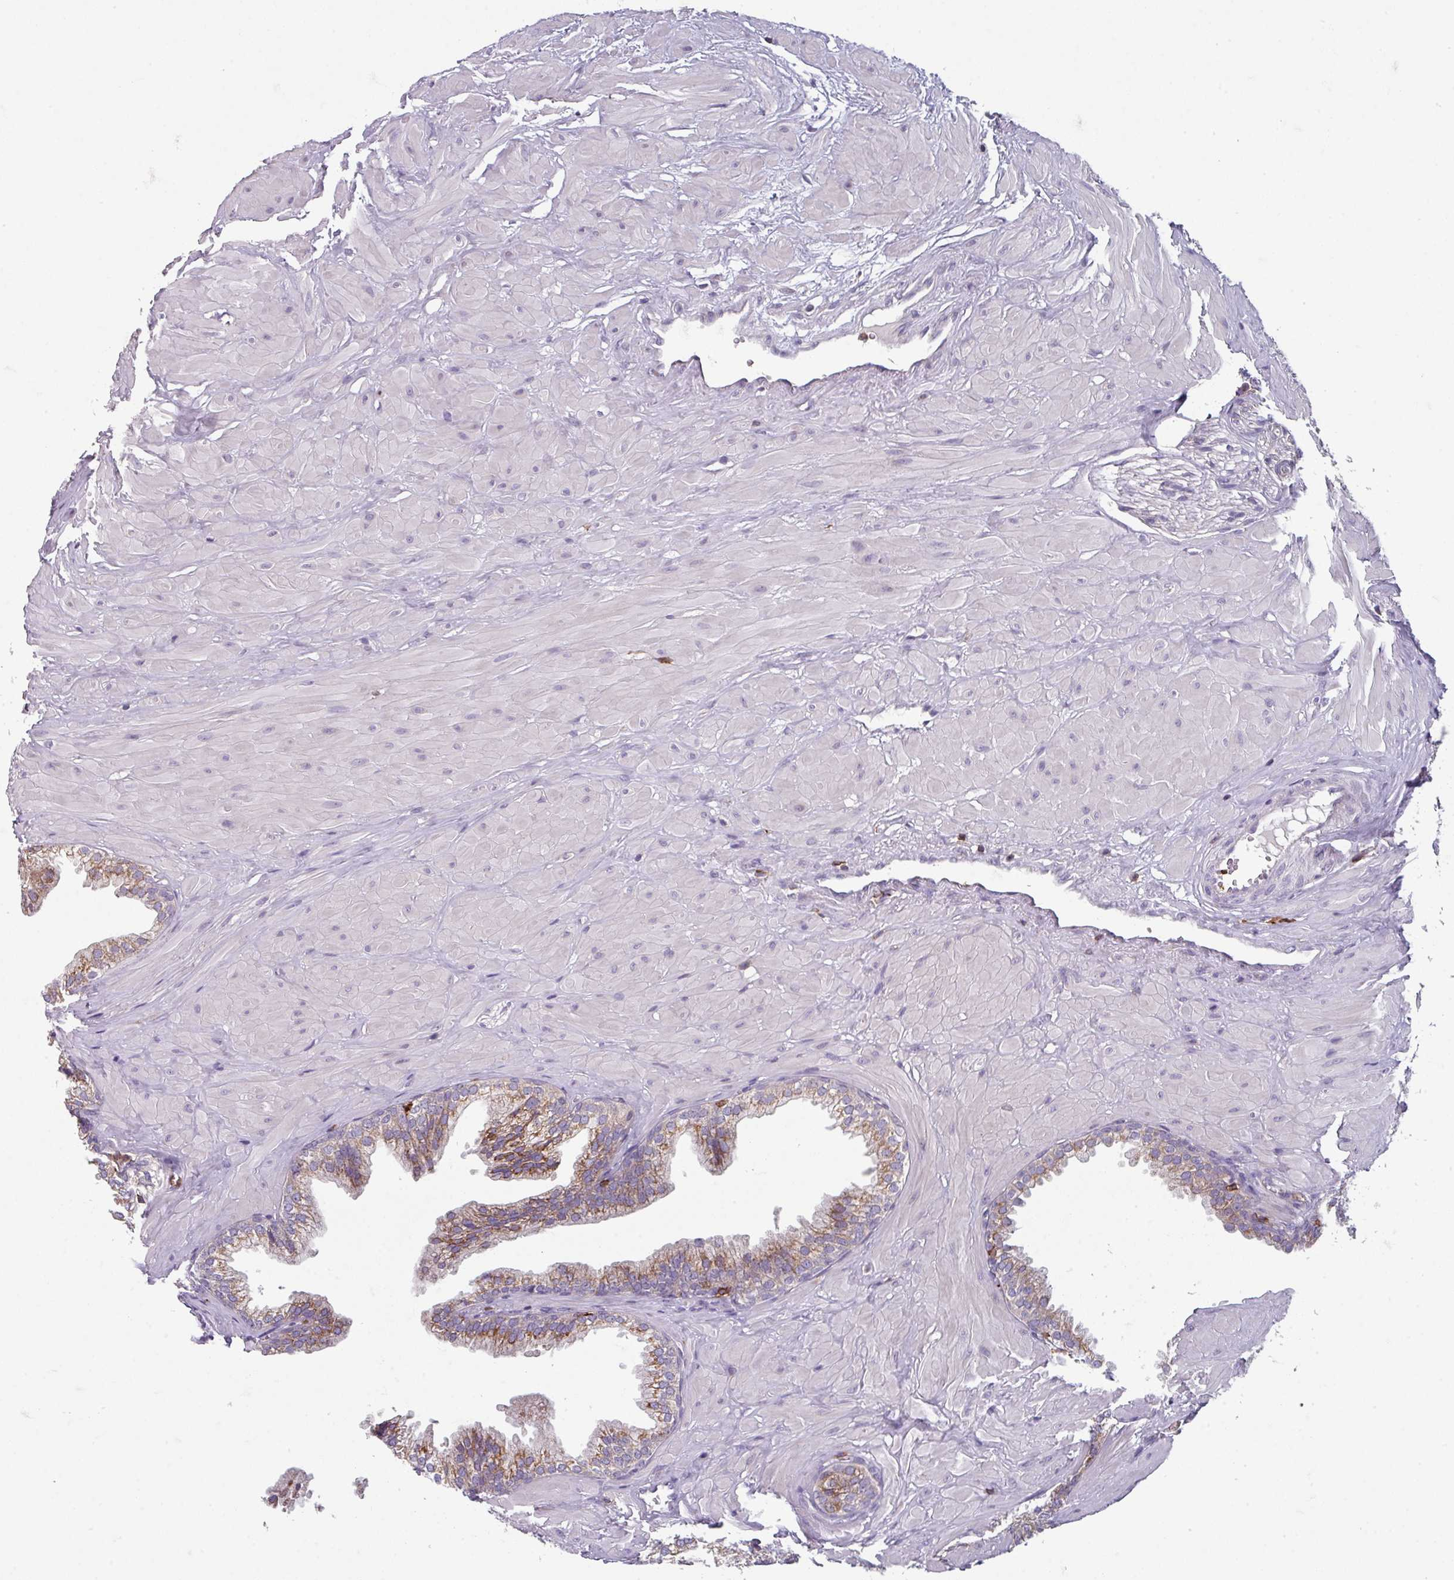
{"staining": {"intensity": "moderate", "quantity": ">75%", "location": "cytoplasmic/membranous"}, "tissue": "prostate", "cell_type": "Glandular cells", "image_type": "normal", "snomed": [{"axis": "morphology", "description": "Normal tissue, NOS"}, {"axis": "topography", "description": "Prostate"}, {"axis": "topography", "description": "Peripheral nerve tissue"}], "caption": "Glandular cells exhibit moderate cytoplasmic/membranous expression in approximately >75% of cells in normal prostate. (Stains: DAB (3,3'-diaminobenzidine) in brown, nuclei in blue, Microscopy: brightfield microscopy at high magnification).", "gene": "NEDD9", "patient": {"sex": "male", "age": 55}}